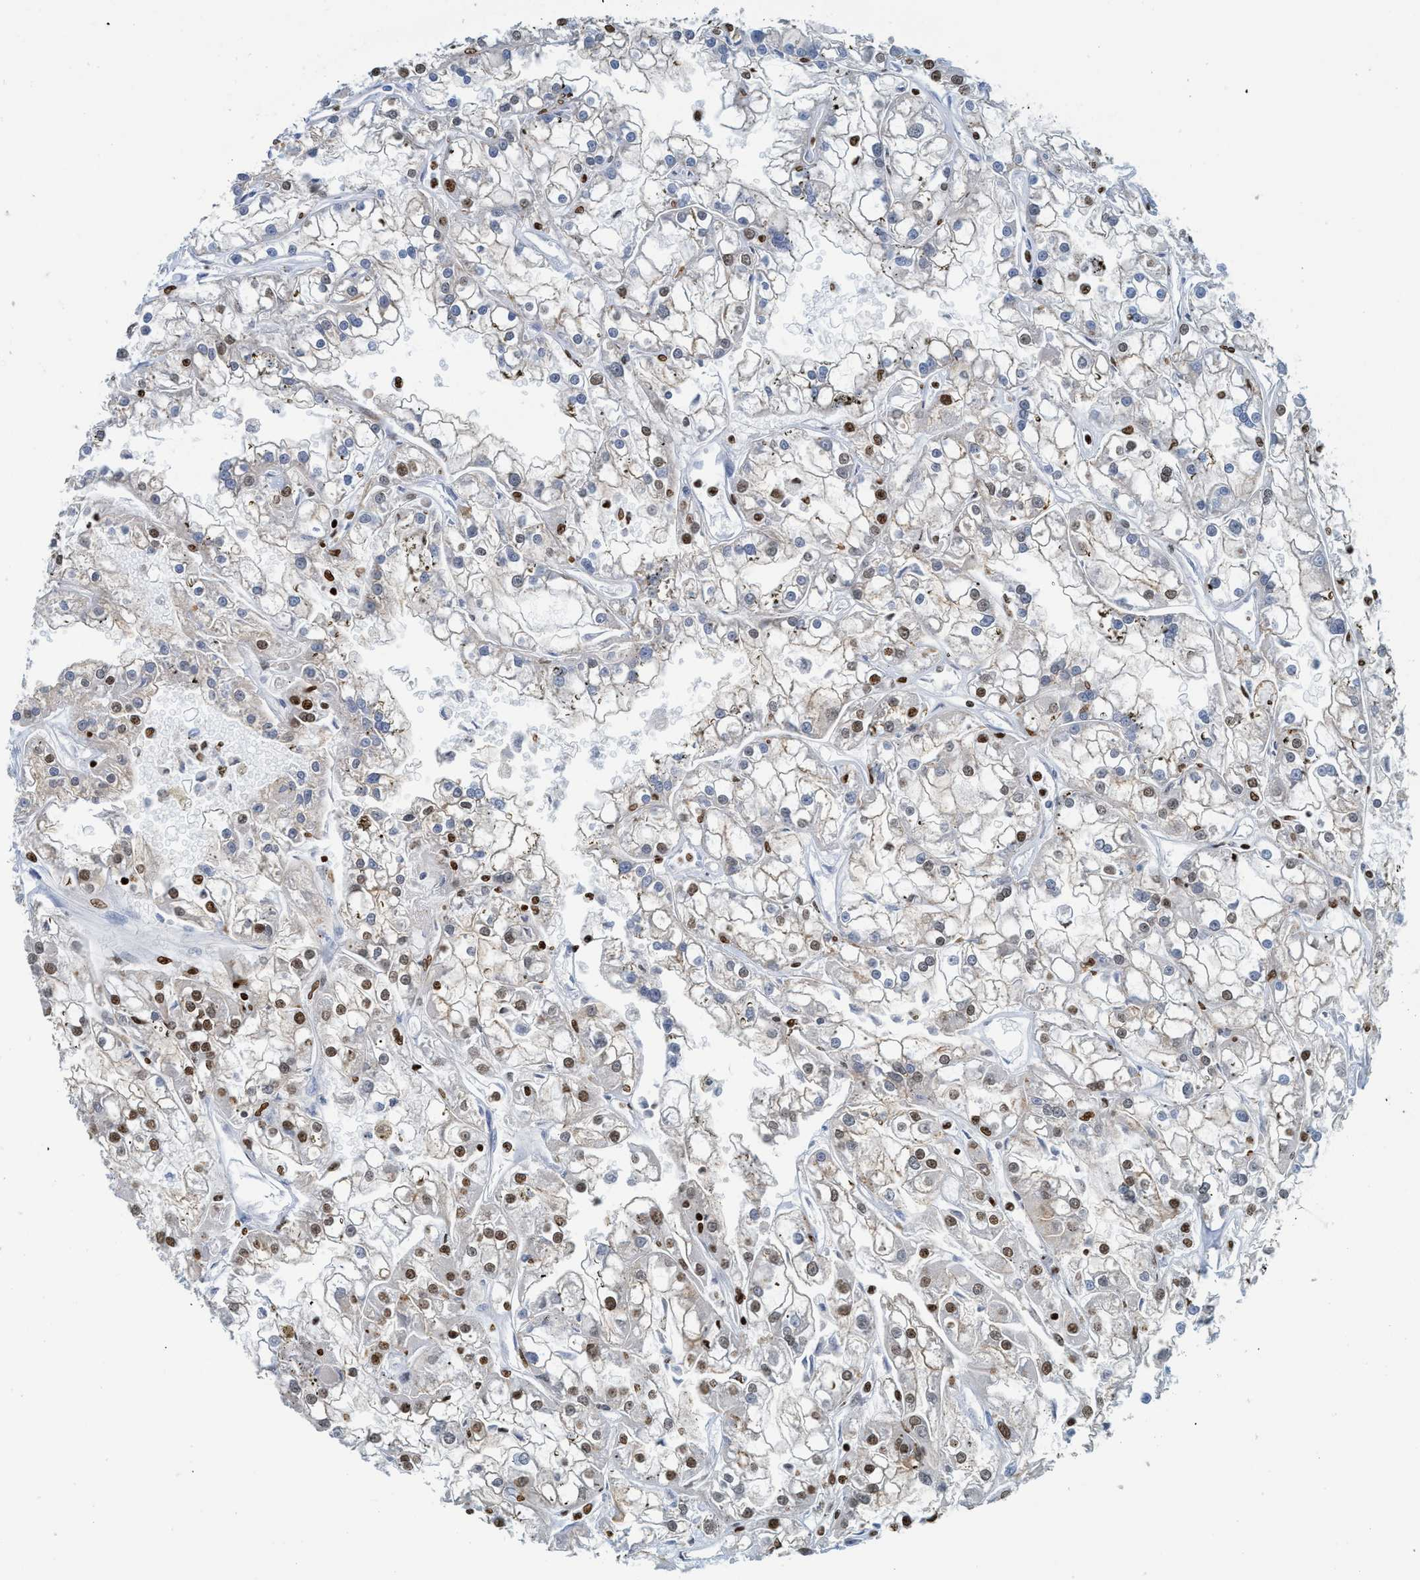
{"staining": {"intensity": "moderate", "quantity": "25%-75%", "location": "nuclear"}, "tissue": "renal cancer", "cell_type": "Tumor cells", "image_type": "cancer", "snomed": [{"axis": "morphology", "description": "Adenocarcinoma, NOS"}, {"axis": "topography", "description": "Kidney"}], "caption": "Immunohistochemistry photomicrograph of neoplastic tissue: renal cancer stained using immunohistochemistry demonstrates medium levels of moderate protein expression localized specifically in the nuclear of tumor cells, appearing as a nuclear brown color.", "gene": "SH3D19", "patient": {"sex": "female", "age": 52}}